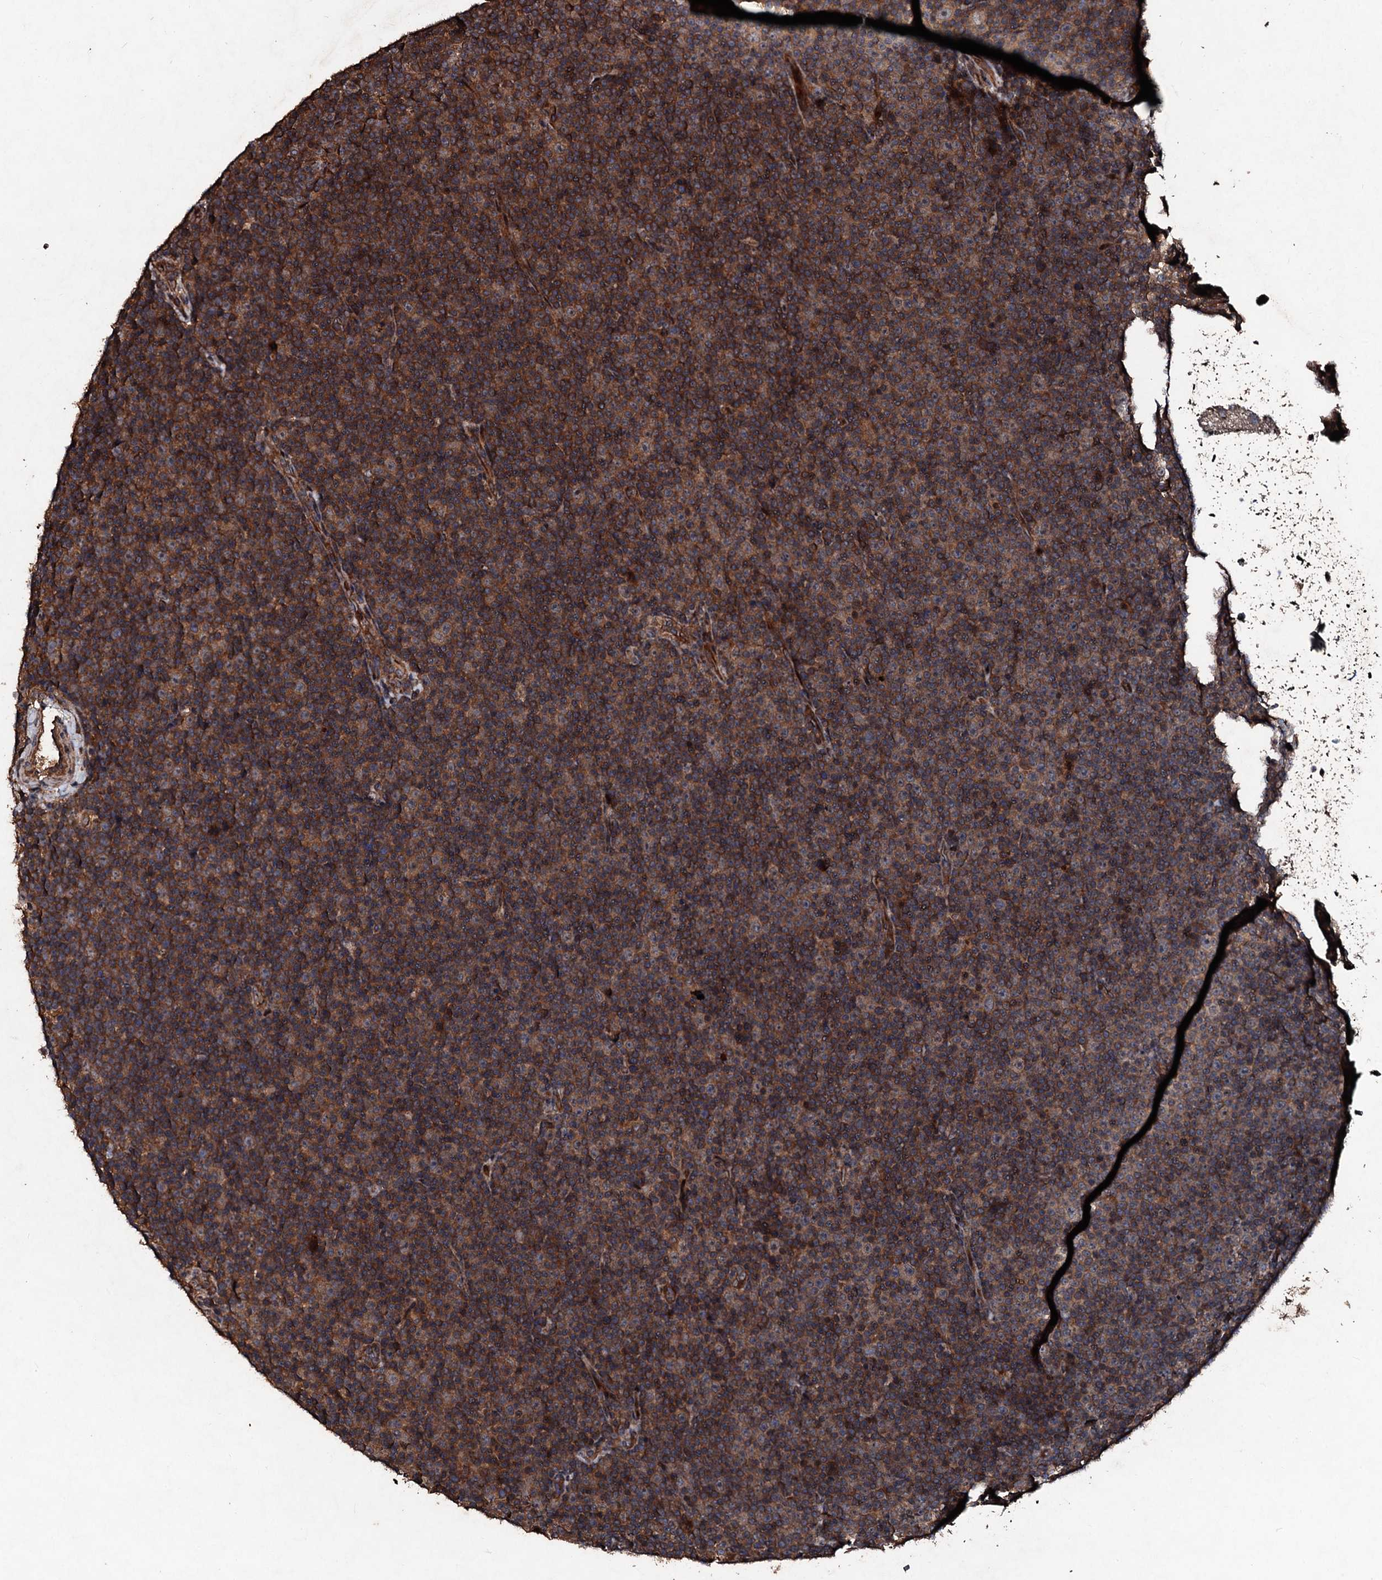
{"staining": {"intensity": "strong", "quantity": ">75%", "location": "cytoplasmic/membranous"}, "tissue": "lymphoma", "cell_type": "Tumor cells", "image_type": "cancer", "snomed": [{"axis": "morphology", "description": "Malignant lymphoma, non-Hodgkin's type, Low grade"}, {"axis": "topography", "description": "Lymph node"}], "caption": "About >75% of tumor cells in human lymphoma reveal strong cytoplasmic/membranous protein expression as visualized by brown immunohistochemical staining.", "gene": "KERA", "patient": {"sex": "female", "age": 67}}